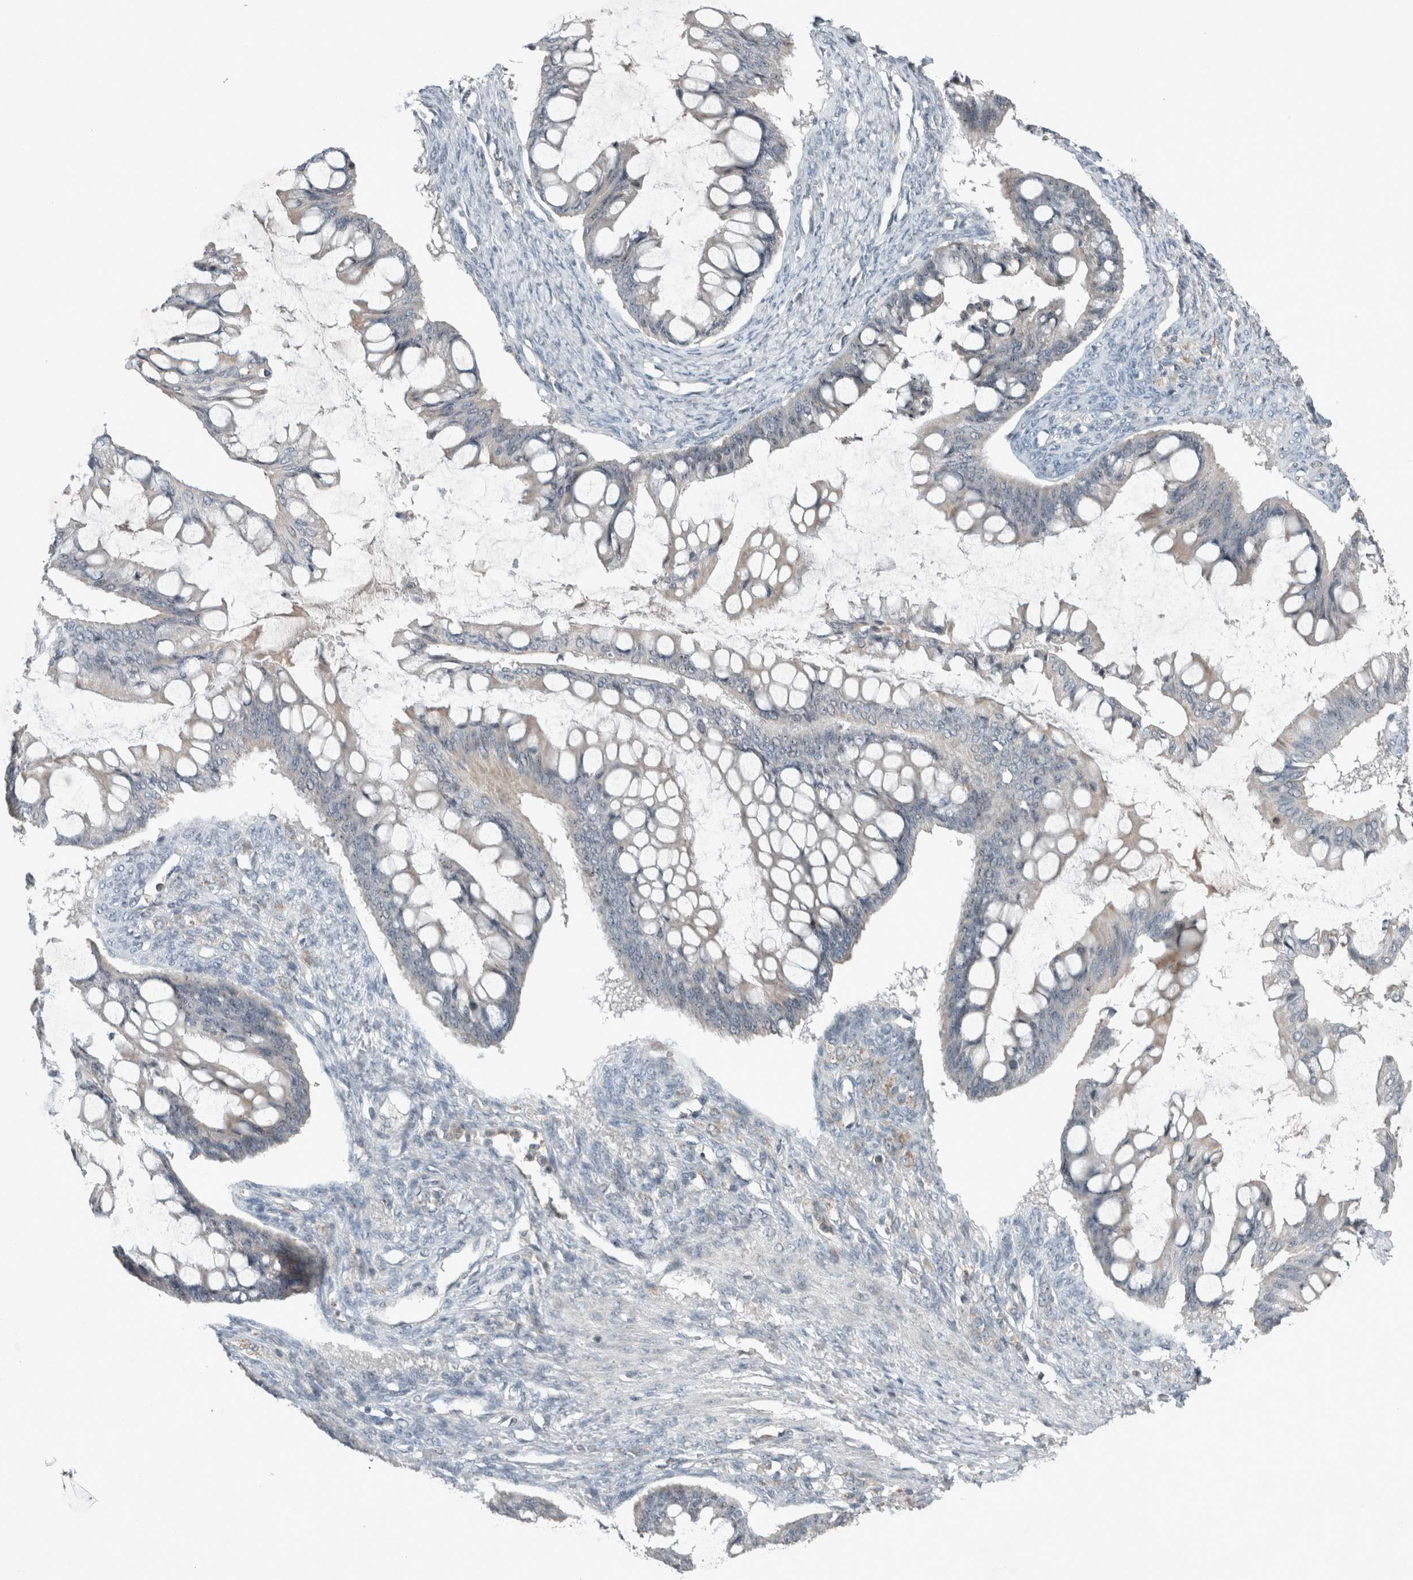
{"staining": {"intensity": "negative", "quantity": "none", "location": "none"}, "tissue": "ovarian cancer", "cell_type": "Tumor cells", "image_type": "cancer", "snomed": [{"axis": "morphology", "description": "Cystadenocarcinoma, mucinous, NOS"}, {"axis": "topography", "description": "Ovary"}], "caption": "Histopathology image shows no protein positivity in tumor cells of ovarian mucinous cystadenocarcinoma tissue. (DAB immunohistochemistry with hematoxylin counter stain).", "gene": "RPF1", "patient": {"sex": "female", "age": 73}}